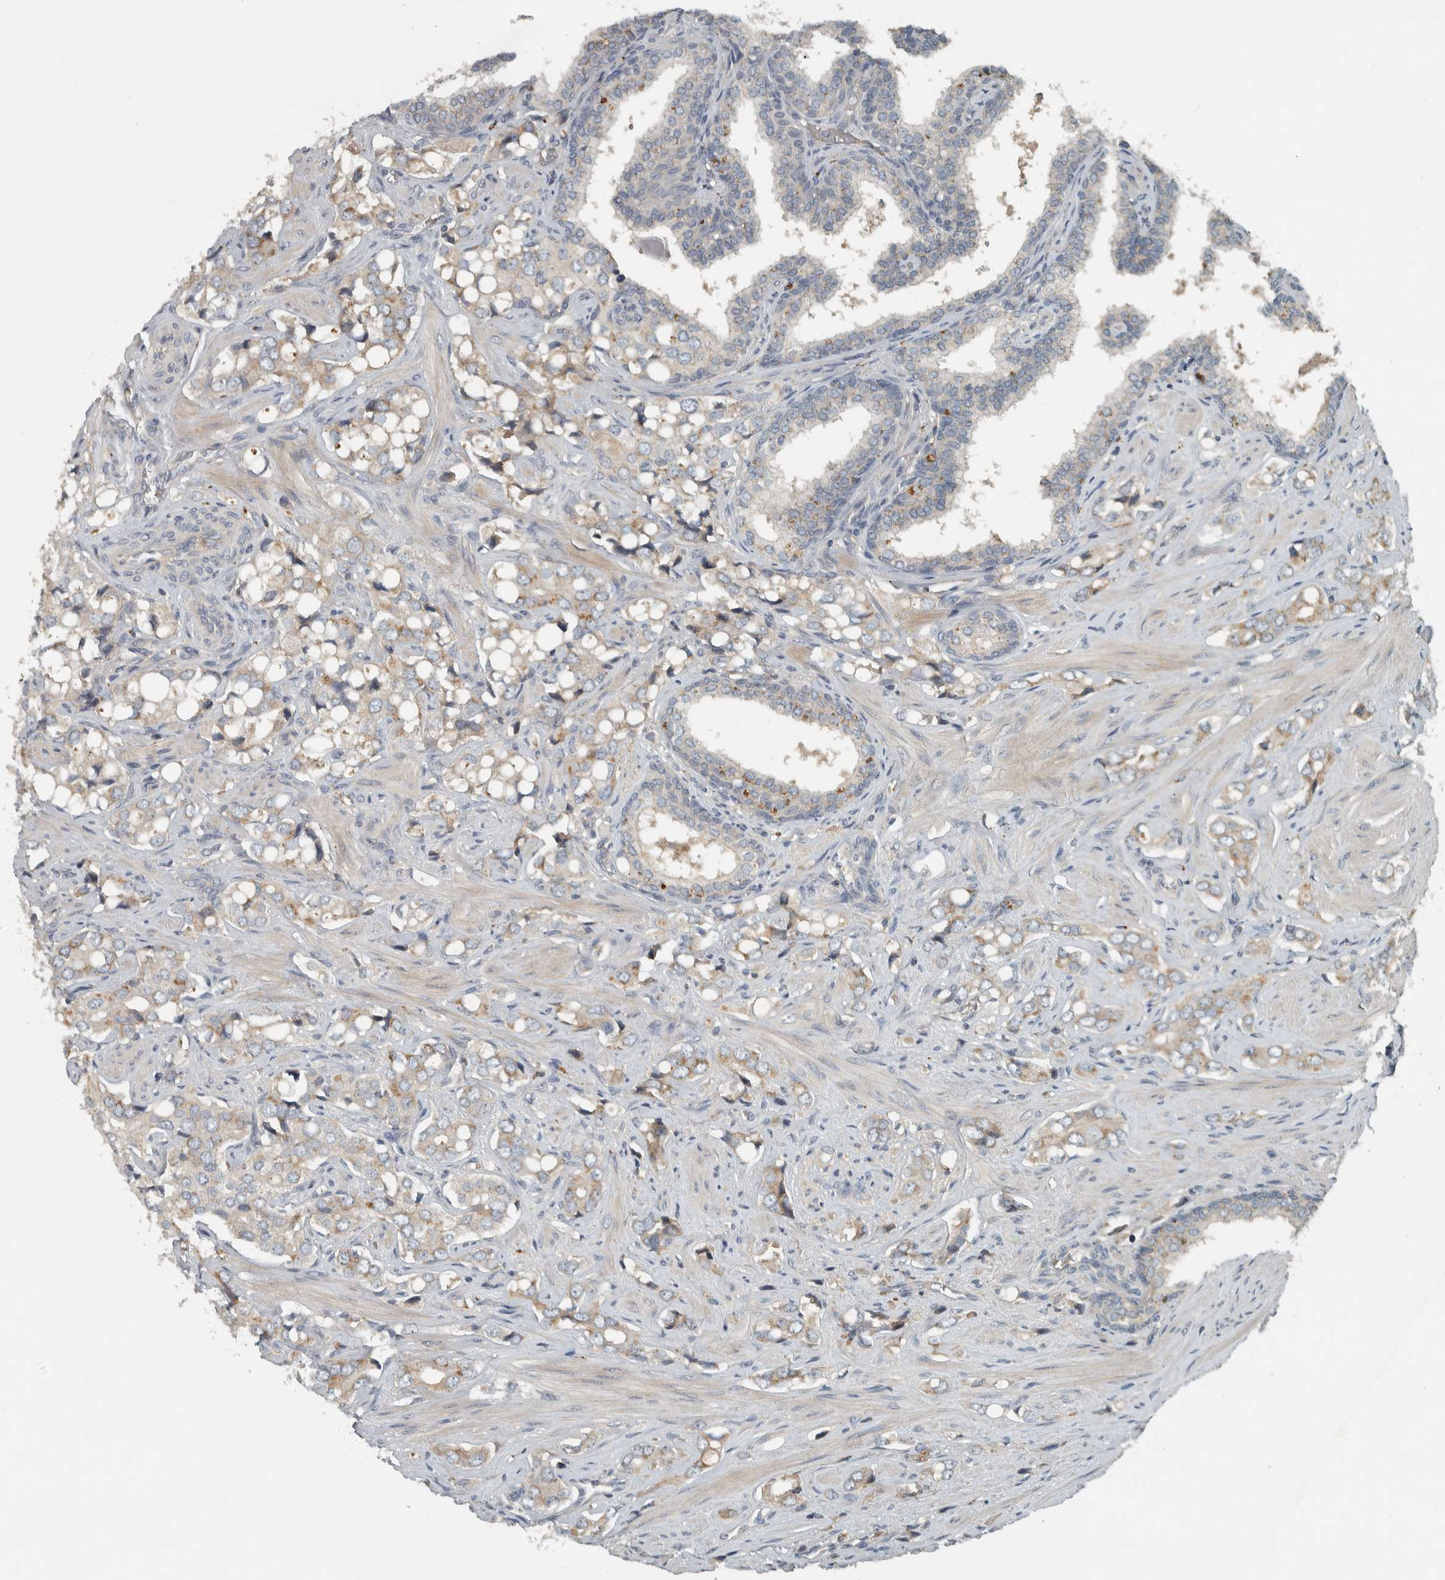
{"staining": {"intensity": "weak", "quantity": "25%-75%", "location": "cytoplasmic/membranous"}, "tissue": "prostate cancer", "cell_type": "Tumor cells", "image_type": "cancer", "snomed": [{"axis": "morphology", "description": "Adenocarcinoma, High grade"}, {"axis": "topography", "description": "Prostate"}], "caption": "Immunohistochemistry of adenocarcinoma (high-grade) (prostate) demonstrates low levels of weak cytoplasmic/membranous expression in about 25%-75% of tumor cells.", "gene": "CLCN2", "patient": {"sex": "male", "age": 52}}